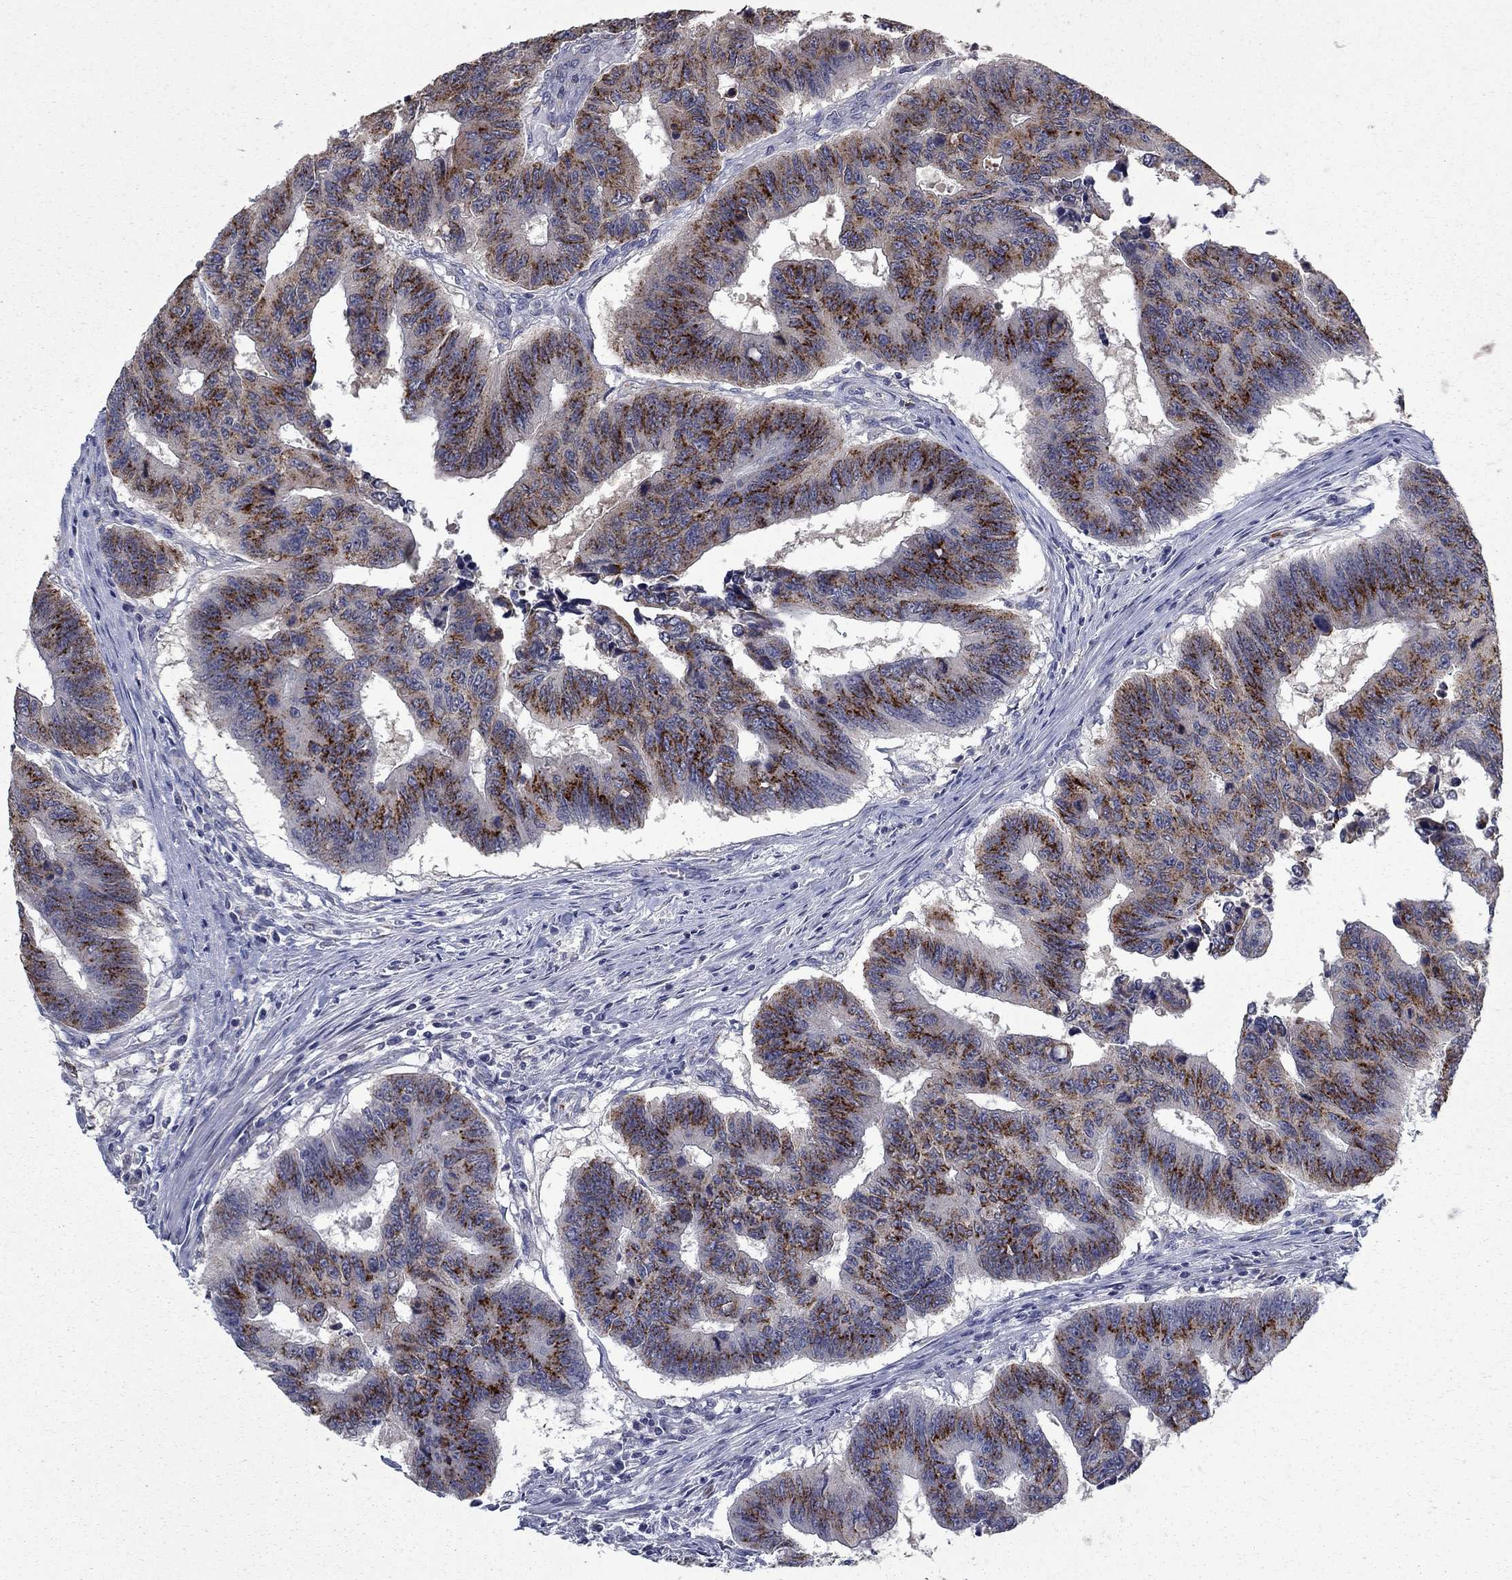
{"staining": {"intensity": "strong", "quantity": ">75%", "location": "cytoplasmic/membranous"}, "tissue": "colorectal cancer", "cell_type": "Tumor cells", "image_type": "cancer", "snomed": [{"axis": "morphology", "description": "Adenocarcinoma, NOS"}, {"axis": "topography", "description": "Rectum"}], "caption": "Immunohistochemical staining of colorectal cancer (adenocarcinoma) demonstrates high levels of strong cytoplasmic/membranous staining in approximately >75% of tumor cells.", "gene": "KIAA0319L", "patient": {"sex": "female", "age": 85}}